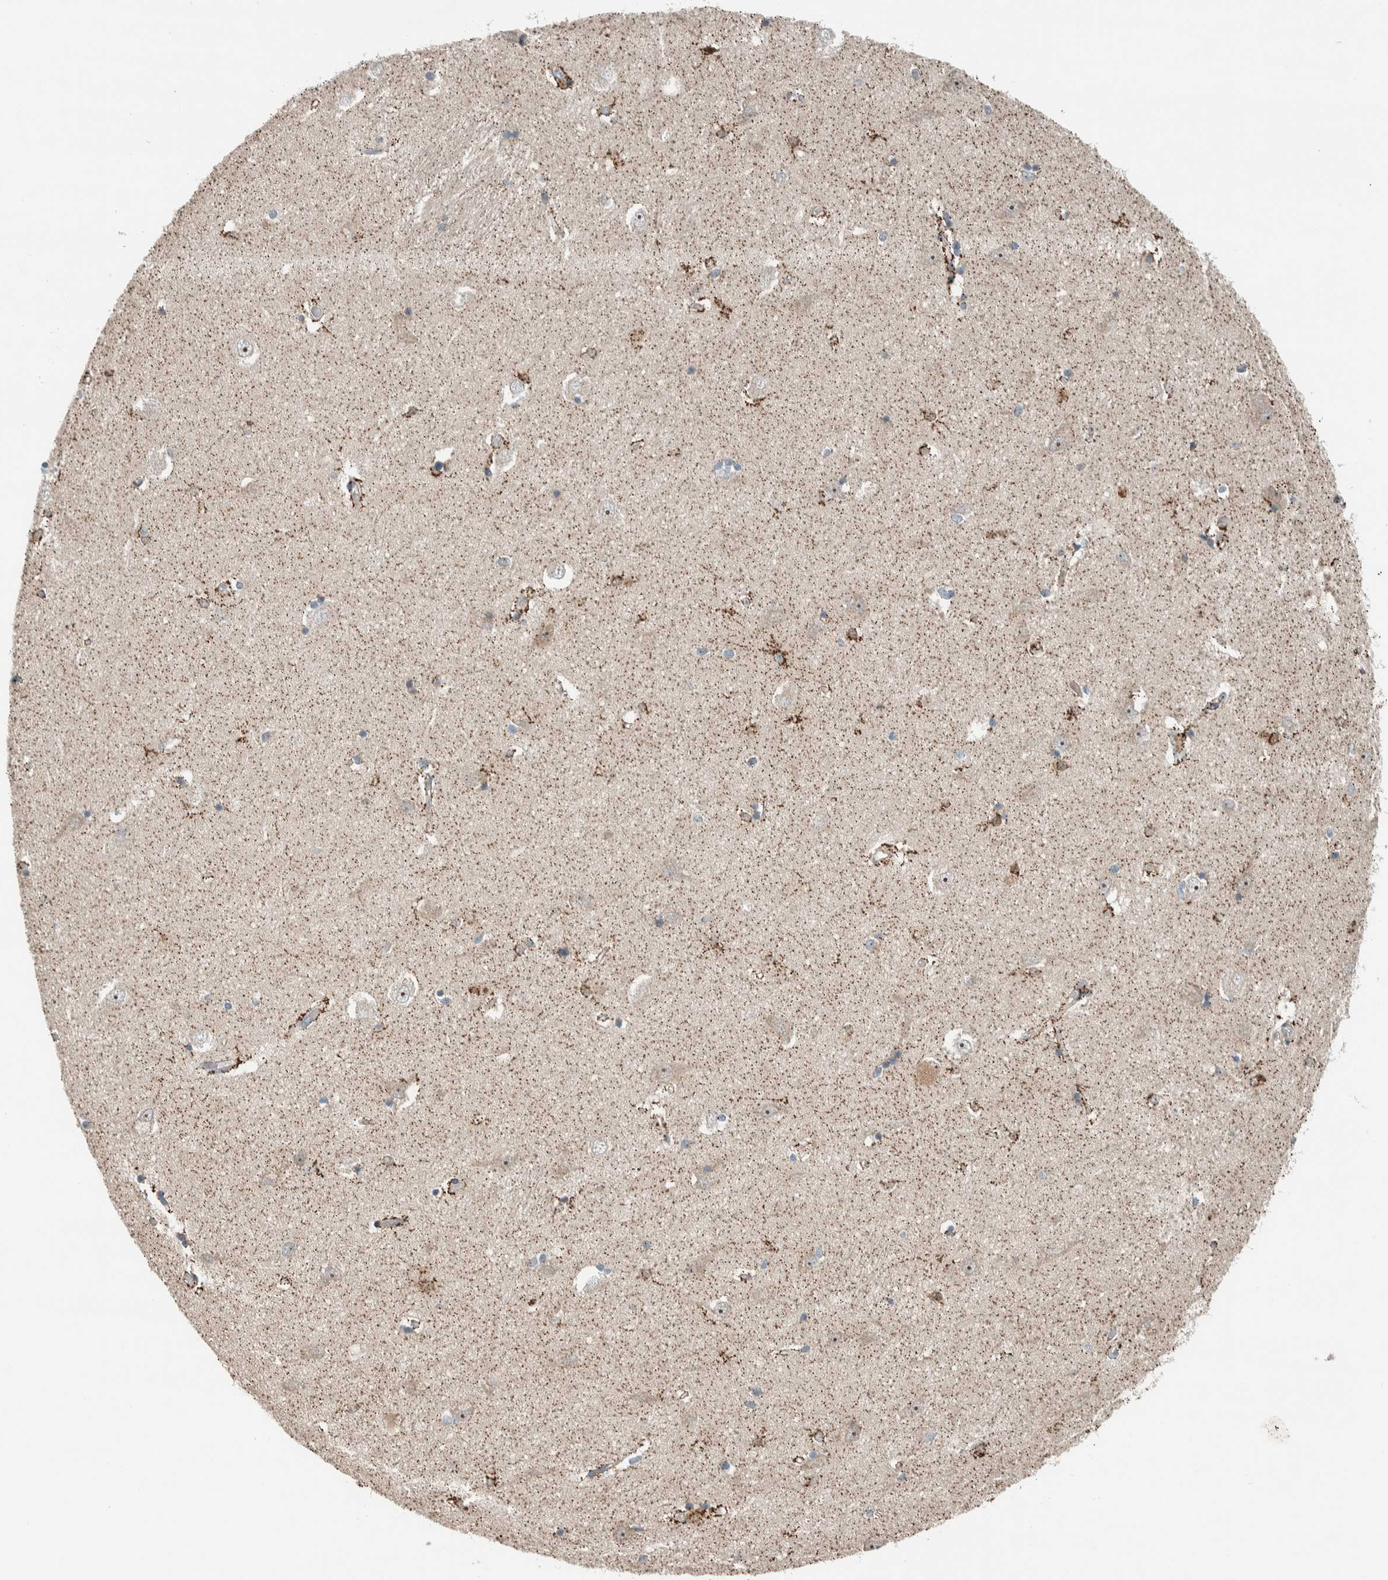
{"staining": {"intensity": "strong", "quantity": "<25%", "location": "cytoplasmic/membranous"}, "tissue": "hippocampus", "cell_type": "Glial cells", "image_type": "normal", "snomed": [{"axis": "morphology", "description": "Normal tissue, NOS"}, {"axis": "topography", "description": "Hippocampus"}], "caption": "Brown immunohistochemical staining in normal human hippocampus shows strong cytoplasmic/membranous positivity in about <25% of glial cells.", "gene": "SLFN12L", "patient": {"sex": "male", "age": 45}}